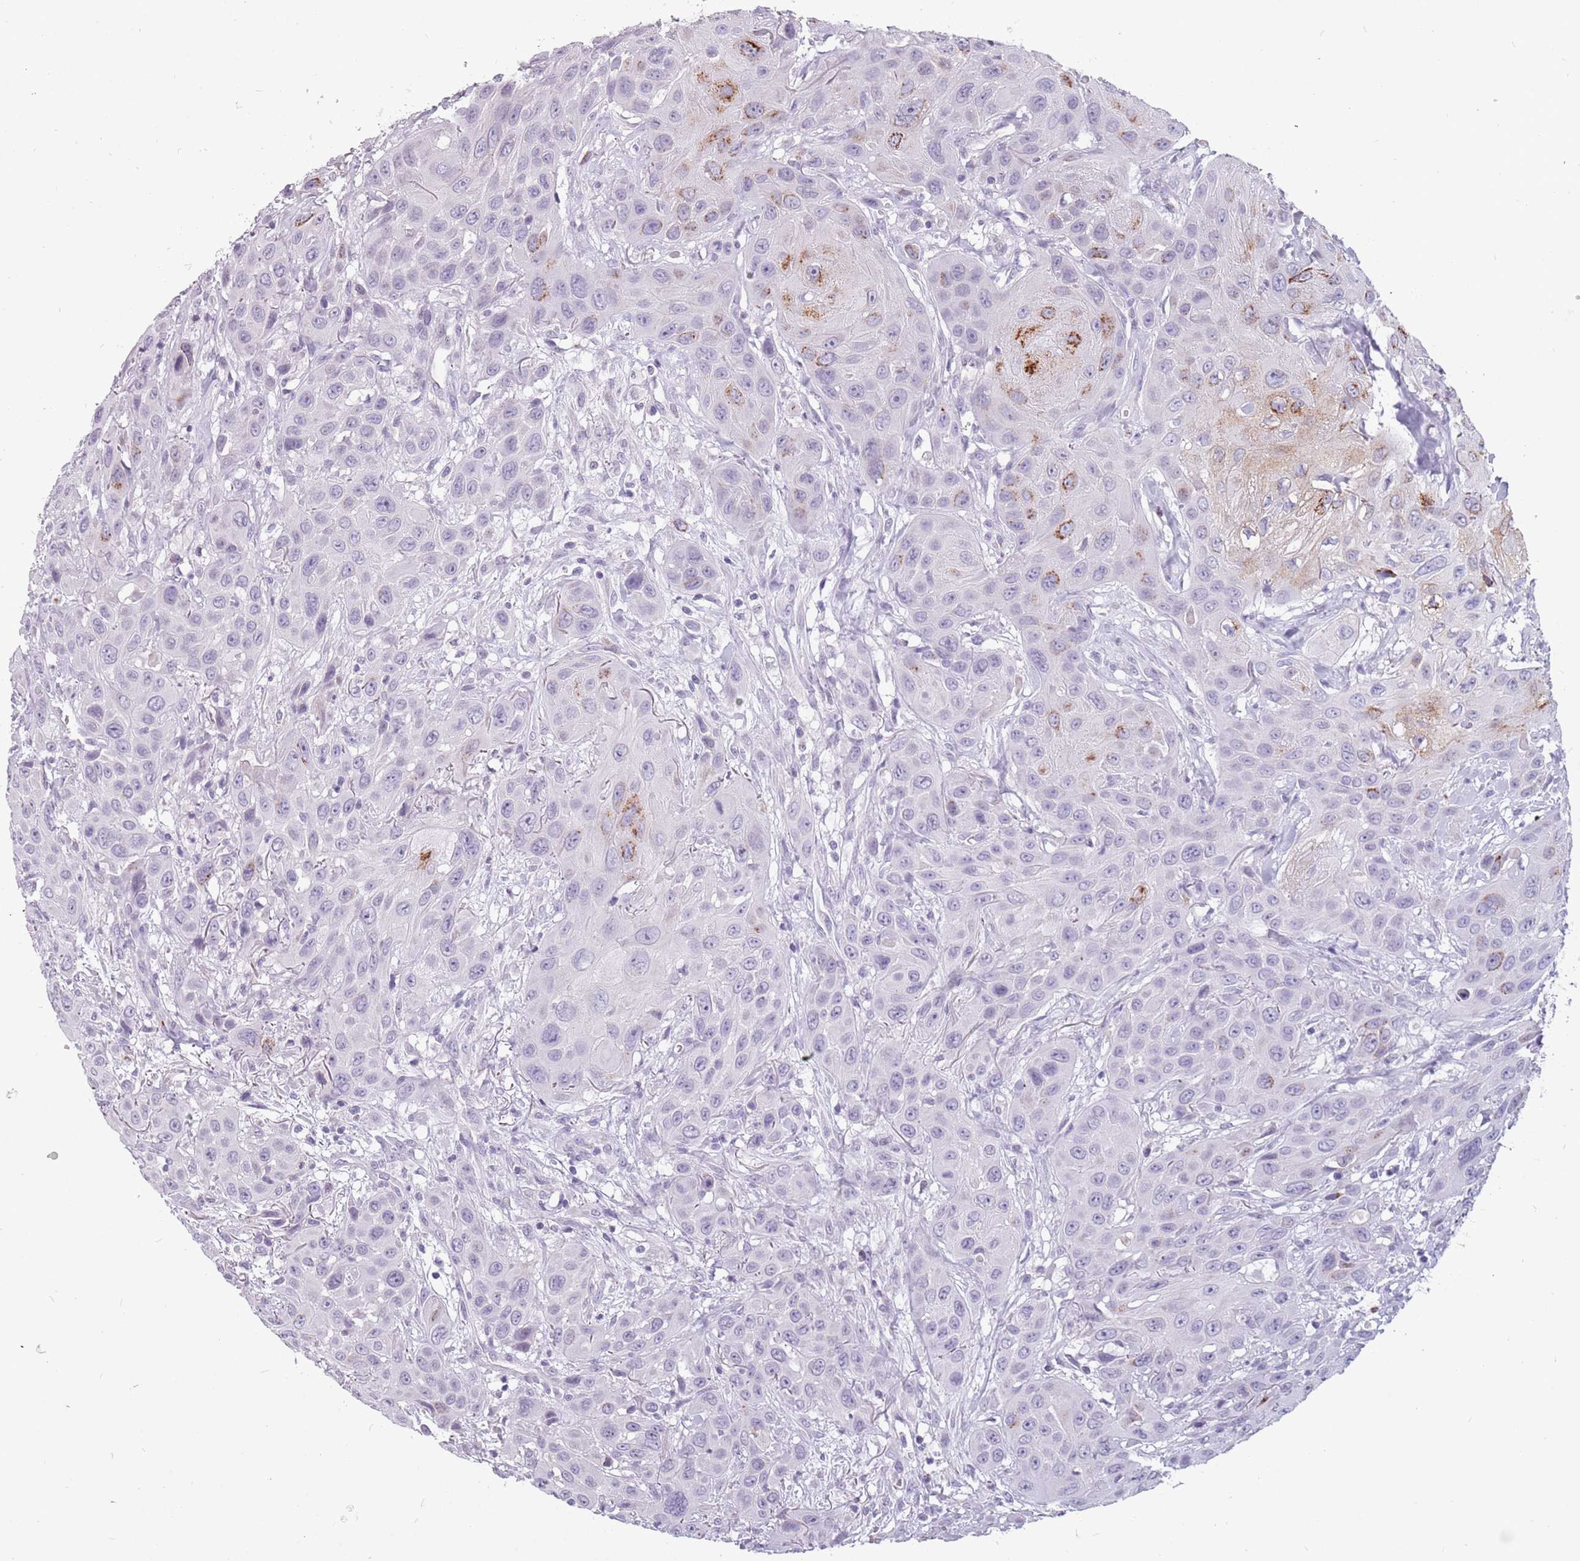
{"staining": {"intensity": "moderate", "quantity": "<25%", "location": "cytoplasmic/membranous"}, "tissue": "head and neck cancer", "cell_type": "Tumor cells", "image_type": "cancer", "snomed": [{"axis": "morphology", "description": "Squamous cell carcinoma, NOS"}, {"axis": "topography", "description": "Head-Neck"}], "caption": "Immunohistochemistry (IHC) of human head and neck cancer displays low levels of moderate cytoplasmic/membranous staining in approximately <25% of tumor cells. The protein is shown in brown color, while the nuclei are stained blue.", "gene": "NEK6", "patient": {"sex": "male", "age": 81}}